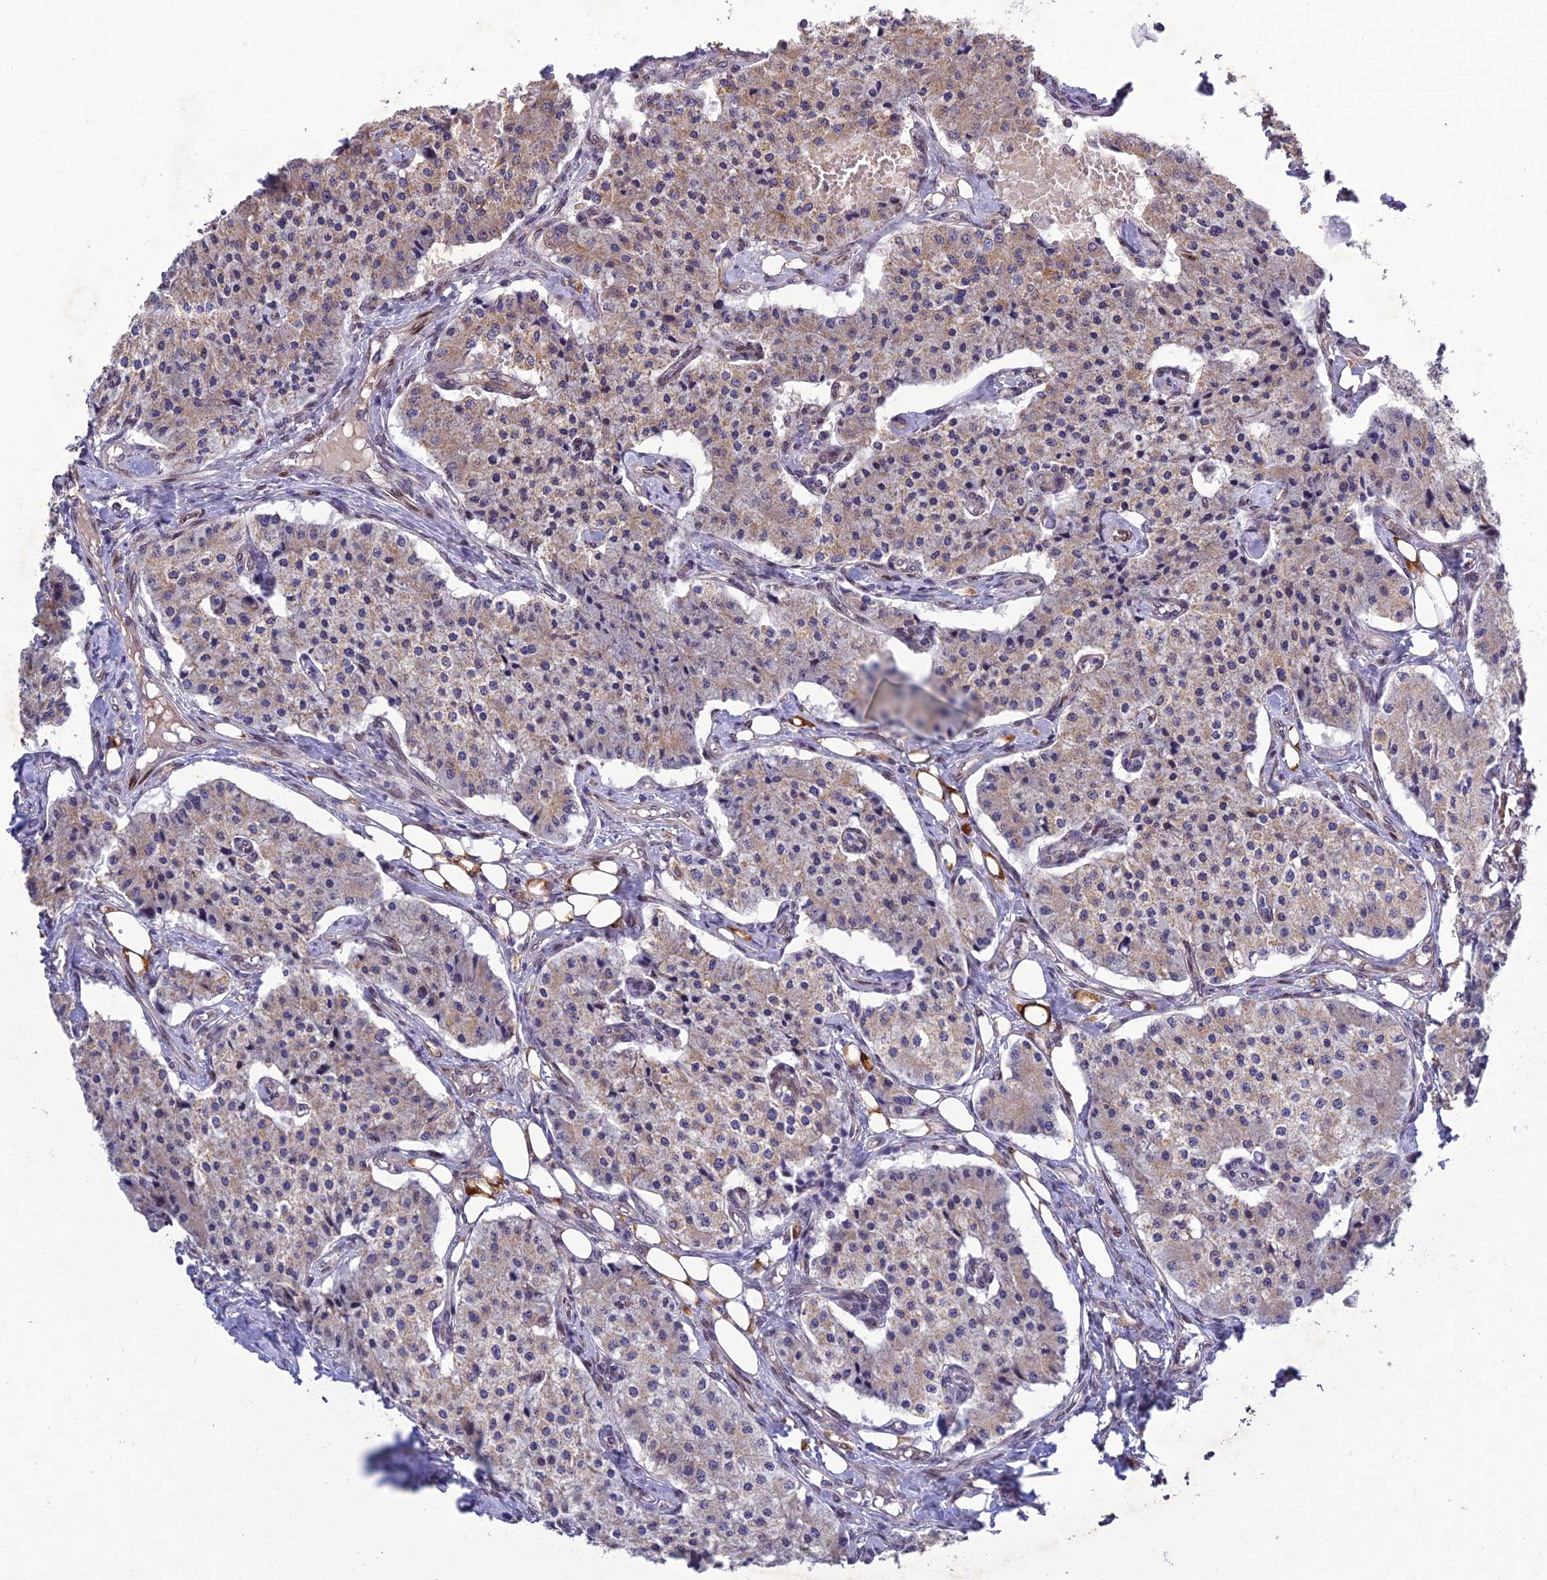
{"staining": {"intensity": "weak", "quantity": ">75%", "location": "cytoplasmic/membranous"}, "tissue": "carcinoid", "cell_type": "Tumor cells", "image_type": "cancer", "snomed": [{"axis": "morphology", "description": "Carcinoid, malignant, NOS"}, {"axis": "topography", "description": "Colon"}], "caption": "Human carcinoid stained with a brown dye reveals weak cytoplasmic/membranous positive positivity in approximately >75% of tumor cells.", "gene": "MGAT2", "patient": {"sex": "female", "age": 52}}